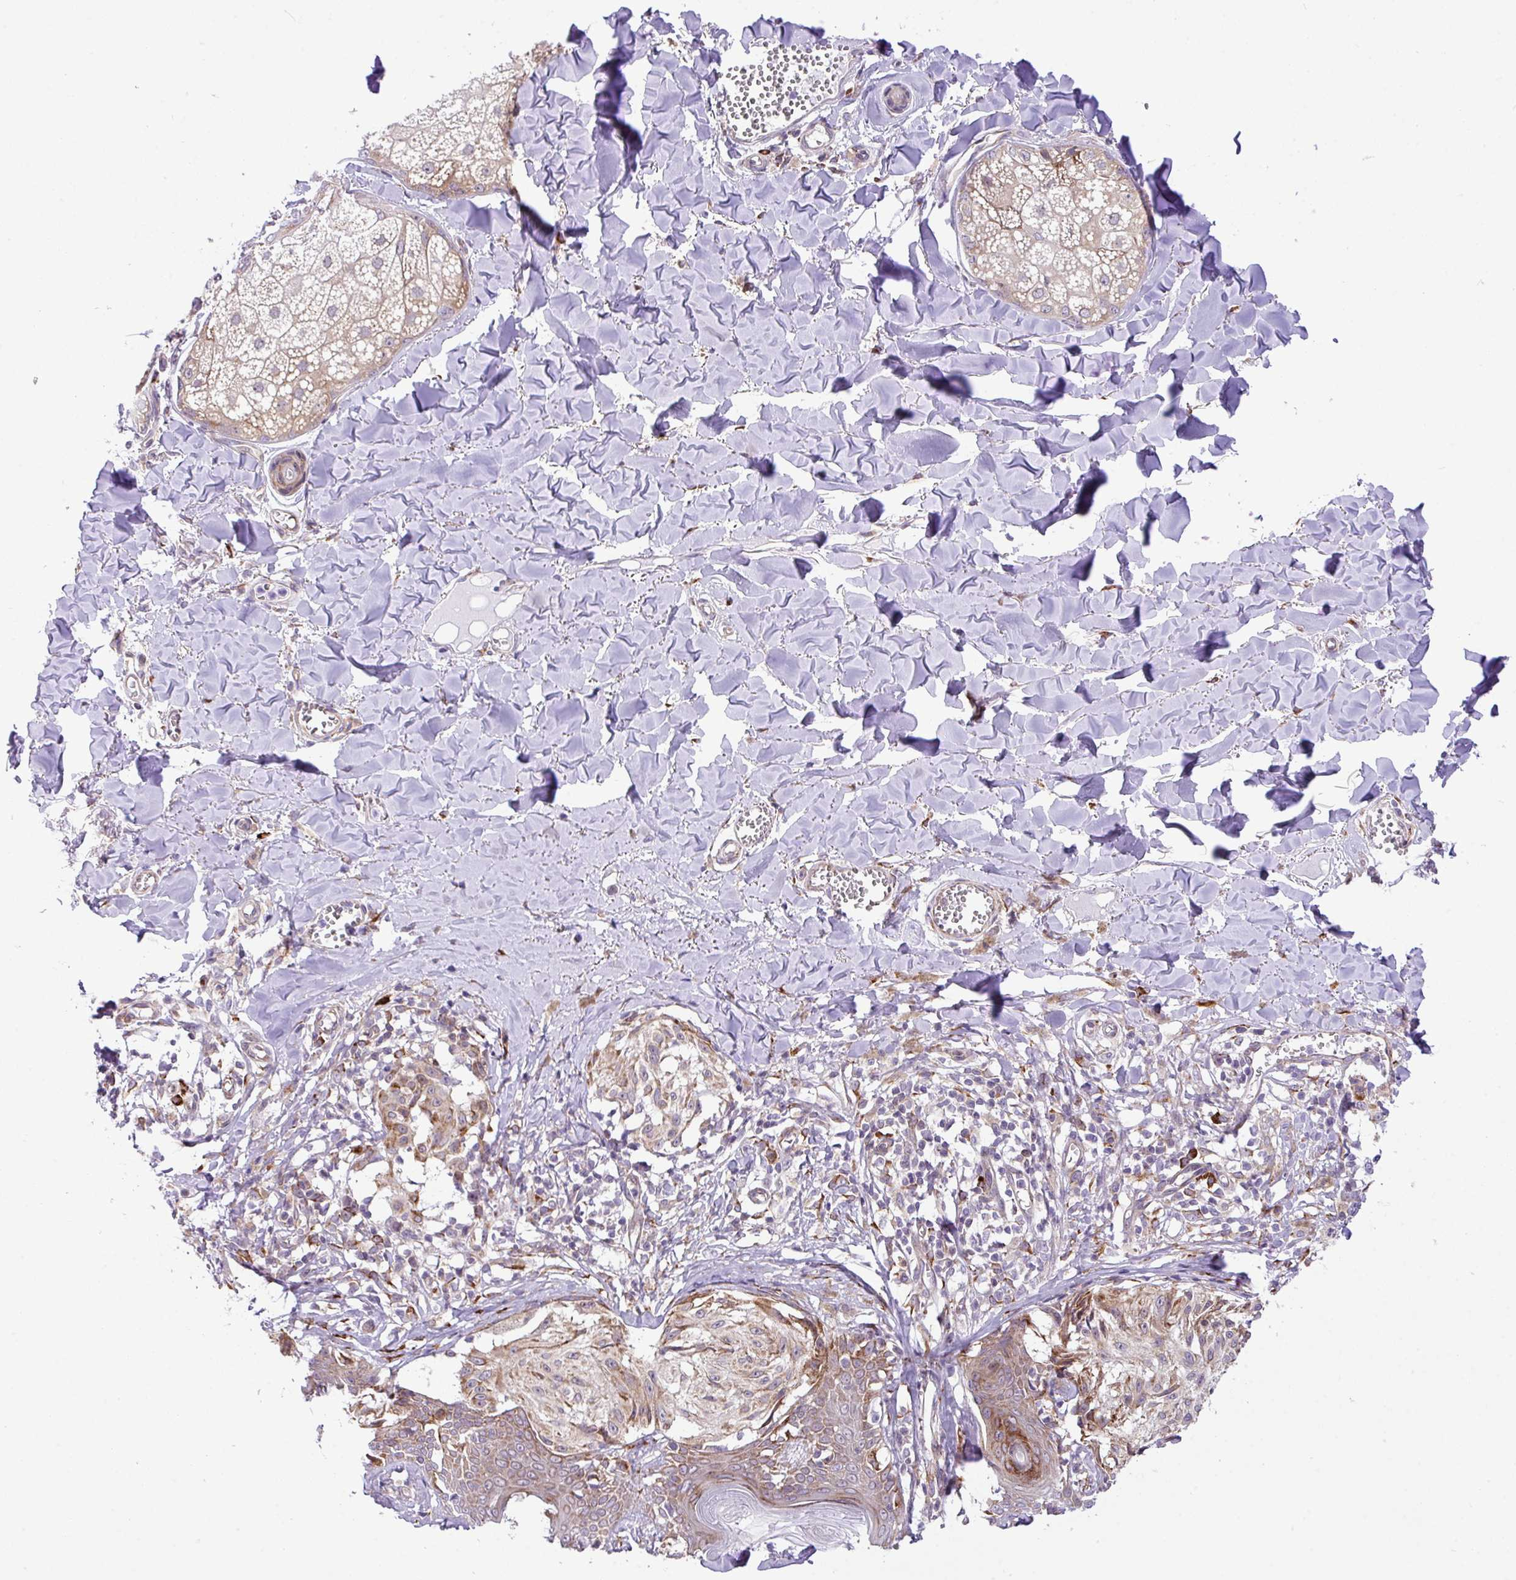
{"staining": {"intensity": "weak", "quantity": "<25%", "location": "cytoplasmic/membranous"}, "tissue": "melanoma", "cell_type": "Tumor cells", "image_type": "cancer", "snomed": [{"axis": "morphology", "description": "Malignant melanoma, NOS"}, {"axis": "topography", "description": "Skin"}], "caption": "Immunohistochemistry of human malignant melanoma shows no staining in tumor cells.", "gene": "CFAP97", "patient": {"sex": "female", "age": 43}}